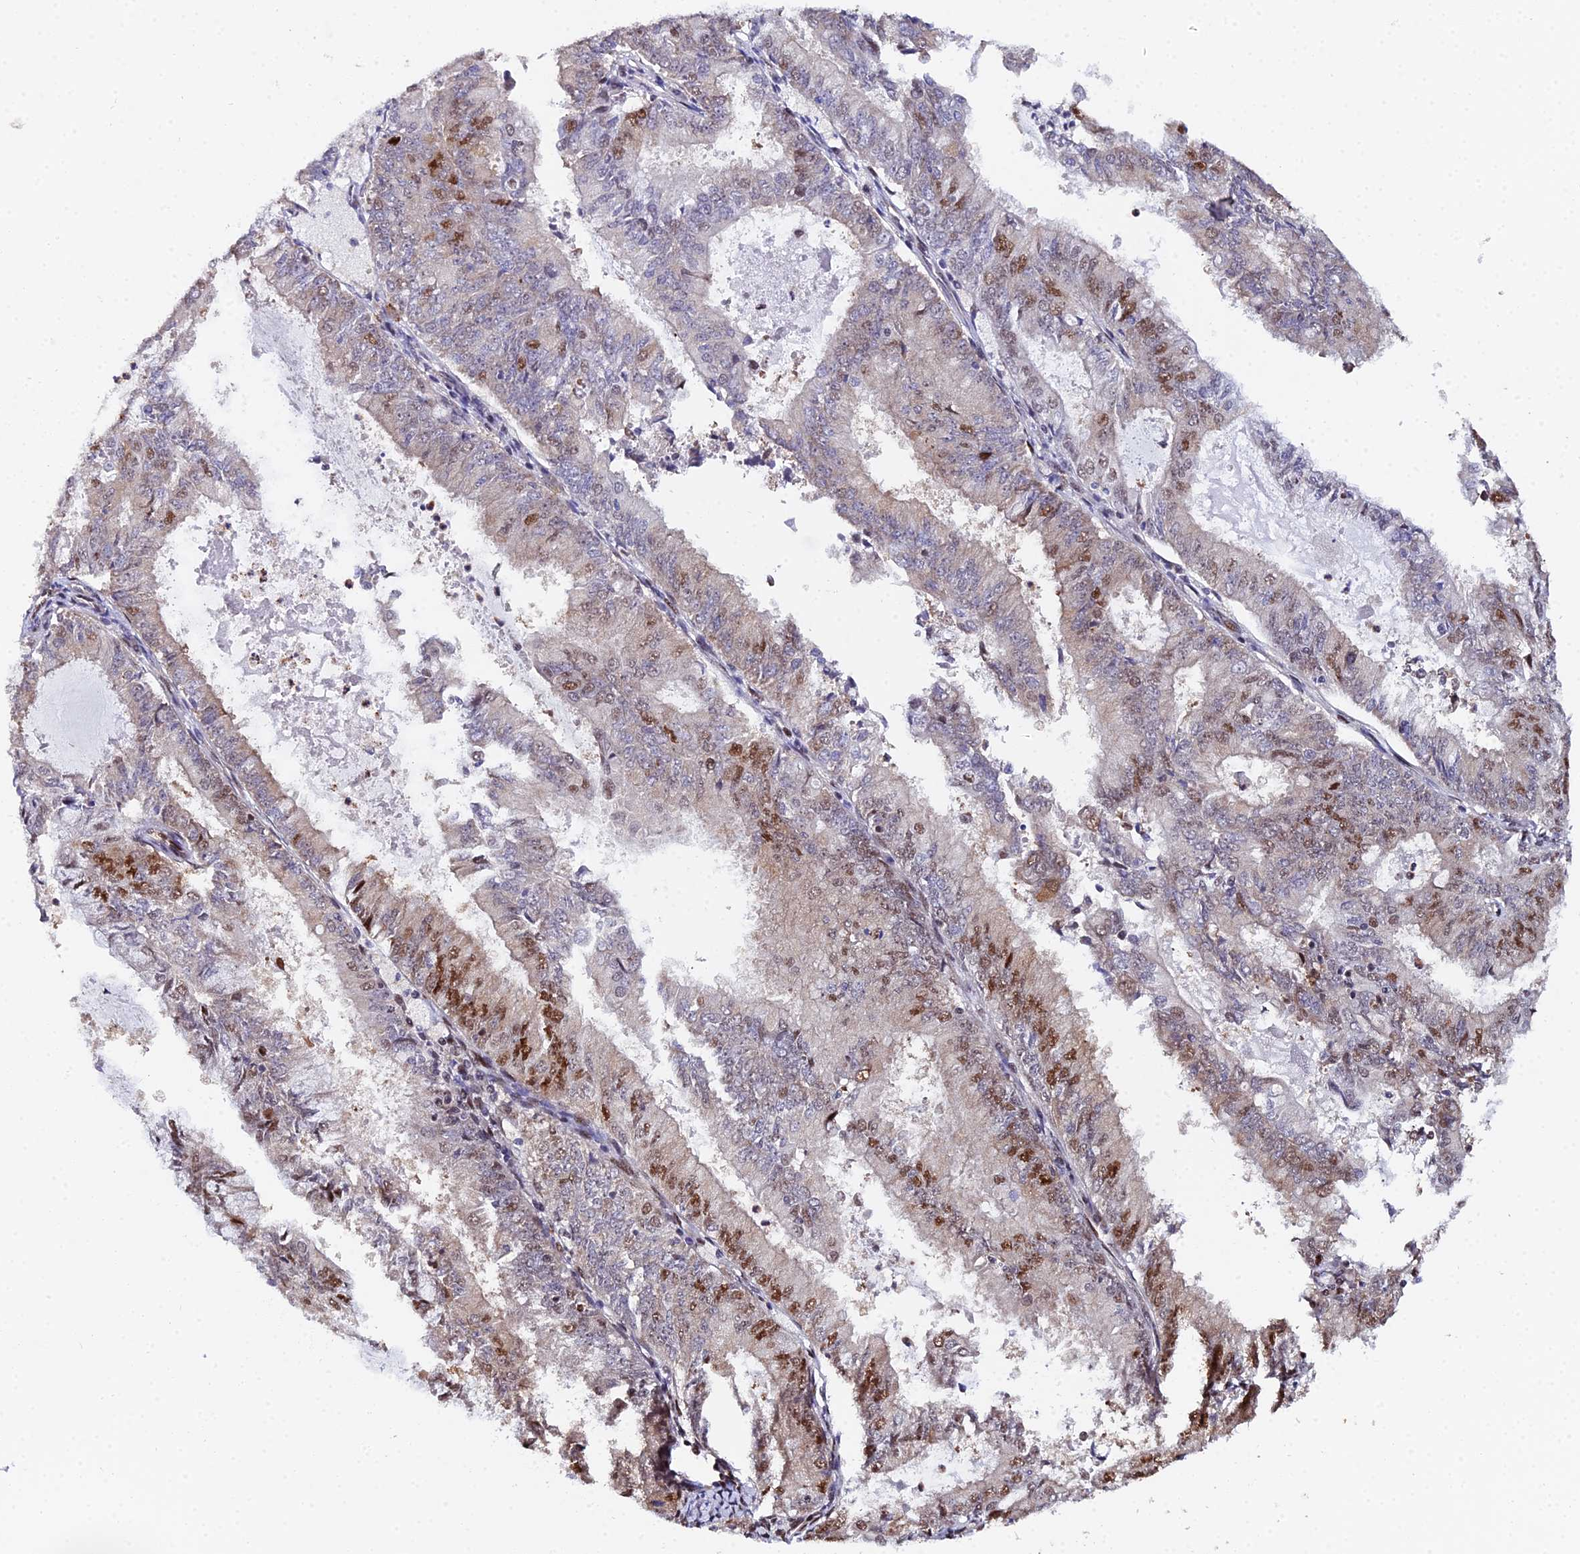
{"staining": {"intensity": "moderate", "quantity": "25%-75%", "location": "nuclear"}, "tissue": "endometrial cancer", "cell_type": "Tumor cells", "image_type": "cancer", "snomed": [{"axis": "morphology", "description": "Adenocarcinoma, NOS"}, {"axis": "topography", "description": "Endometrium"}], "caption": "Endometrial cancer (adenocarcinoma) was stained to show a protein in brown. There is medium levels of moderate nuclear expression in approximately 25%-75% of tumor cells.", "gene": "TIFA", "patient": {"sex": "female", "age": 57}}